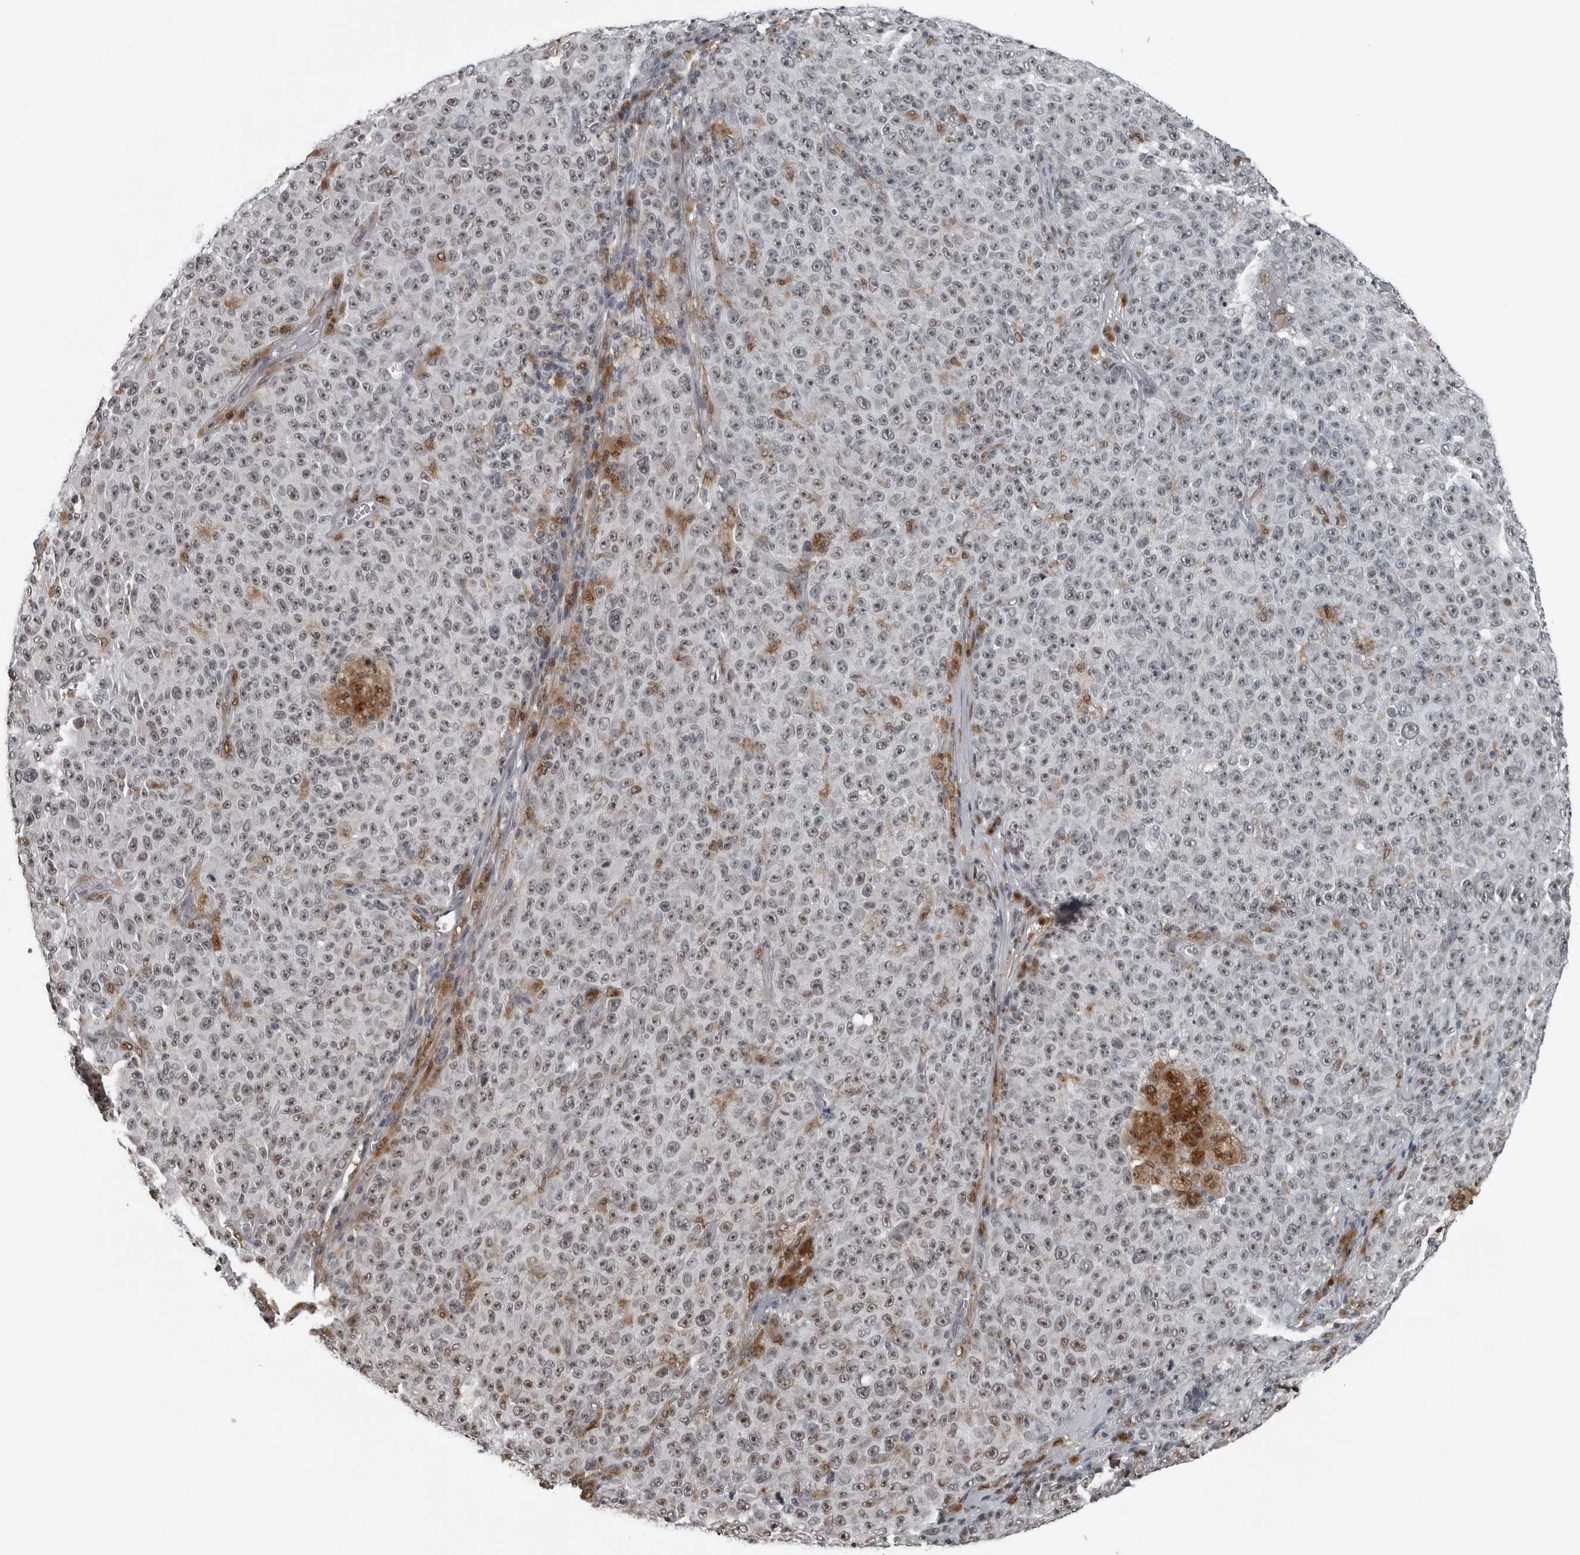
{"staining": {"intensity": "moderate", "quantity": "<25%", "location": "nuclear"}, "tissue": "melanoma", "cell_type": "Tumor cells", "image_type": "cancer", "snomed": [{"axis": "morphology", "description": "Malignant melanoma, NOS"}, {"axis": "topography", "description": "Skin"}], "caption": "This image displays immunohistochemistry staining of malignant melanoma, with low moderate nuclear staining in approximately <25% of tumor cells.", "gene": "AKR1A1", "patient": {"sex": "female", "age": 82}}